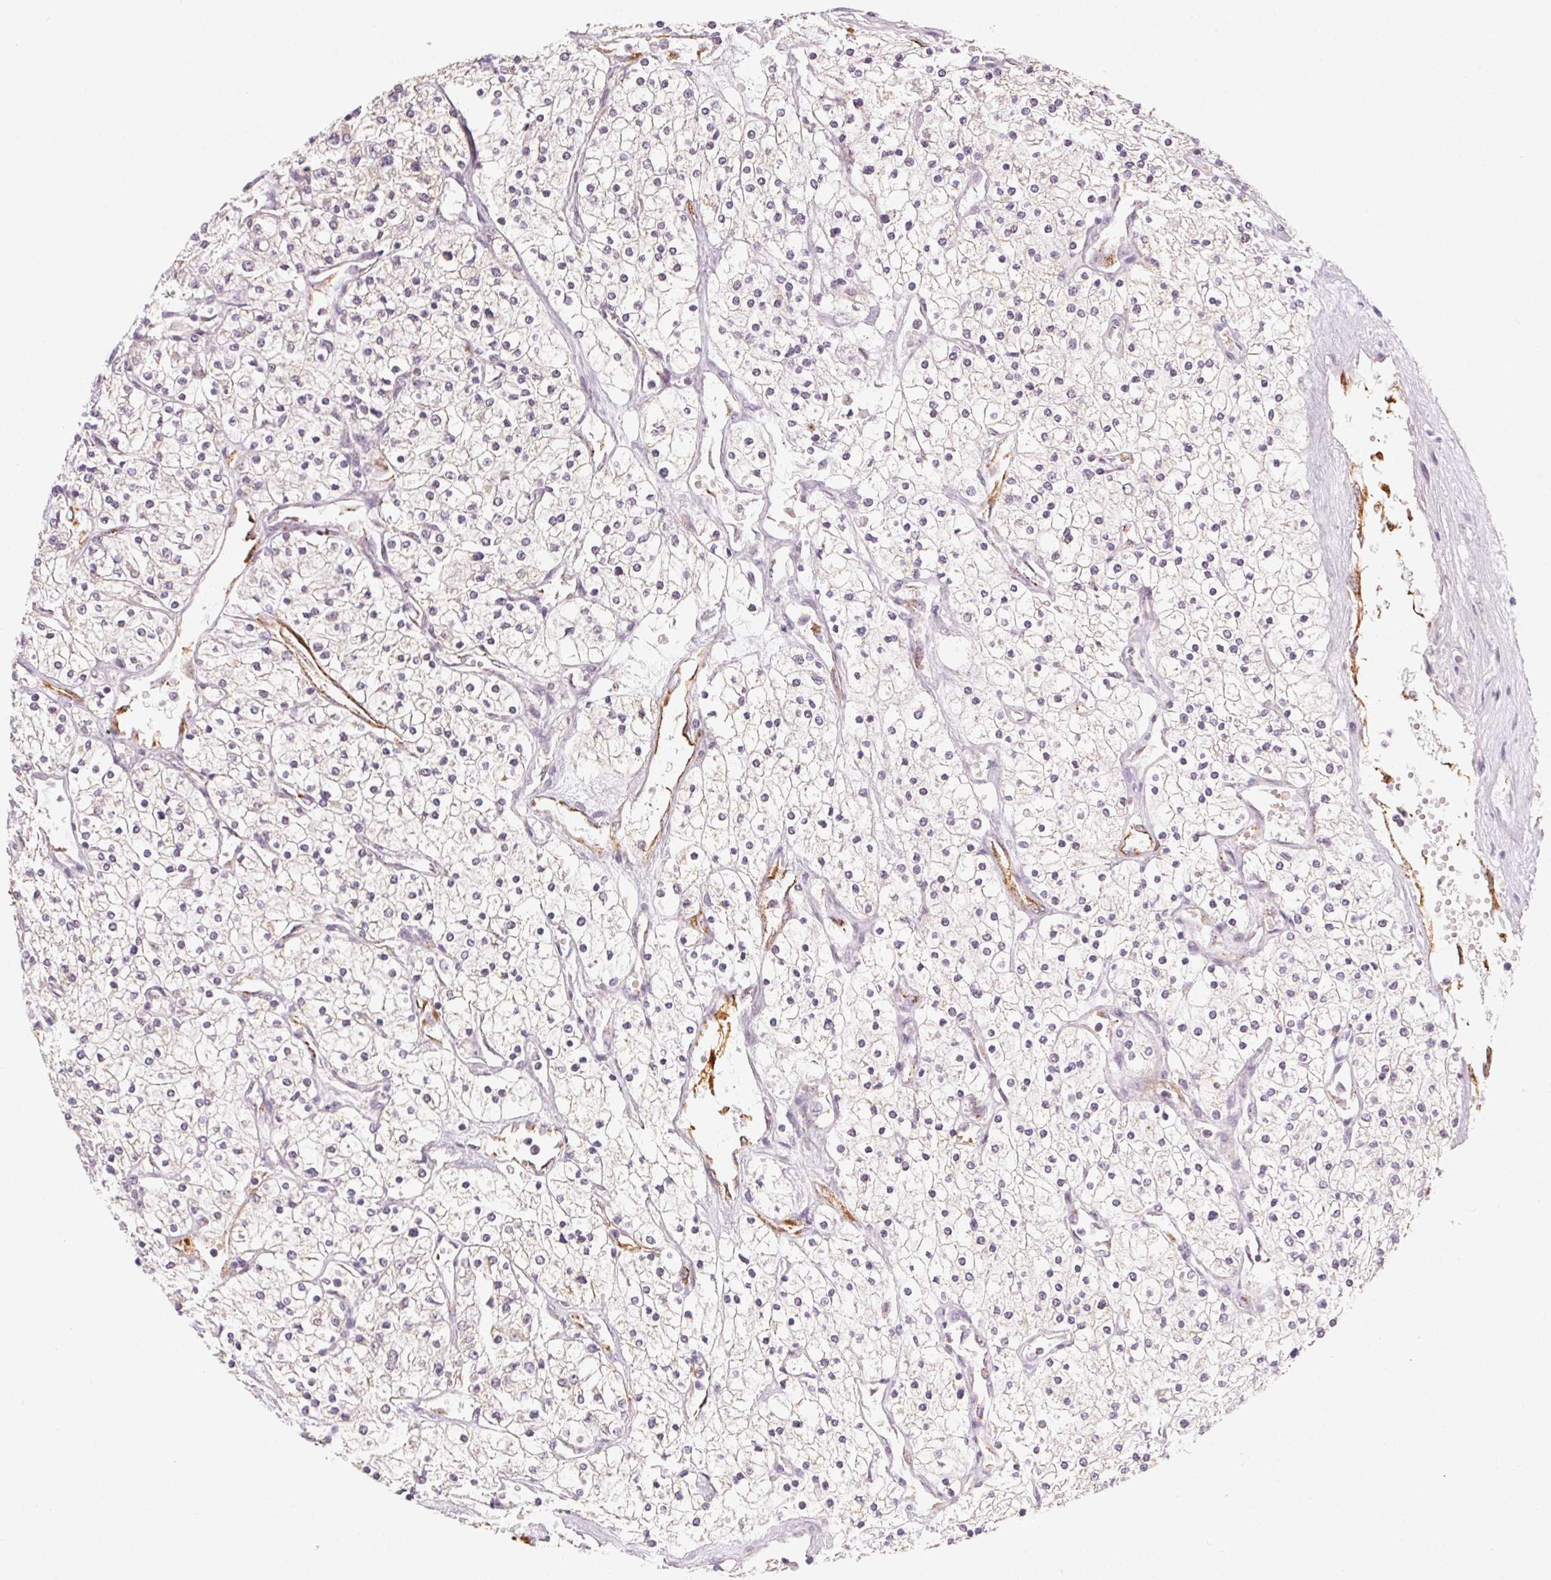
{"staining": {"intensity": "negative", "quantity": "none", "location": "none"}, "tissue": "renal cancer", "cell_type": "Tumor cells", "image_type": "cancer", "snomed": [{"axis": "morphology", "description": "Adenocarcinoma, NOS"}, {"axis": "topography", "description": "Kidney"}], "caption": "This photomicrograph is of renal cancer (adenocarcinoma) stained with IHC to label a protein in brown with the nuclei are counter-stained blue. There is no positivity in tumor cells.", "gene": "NCOA4", "patient": {"sex": "male", "age": 80}}